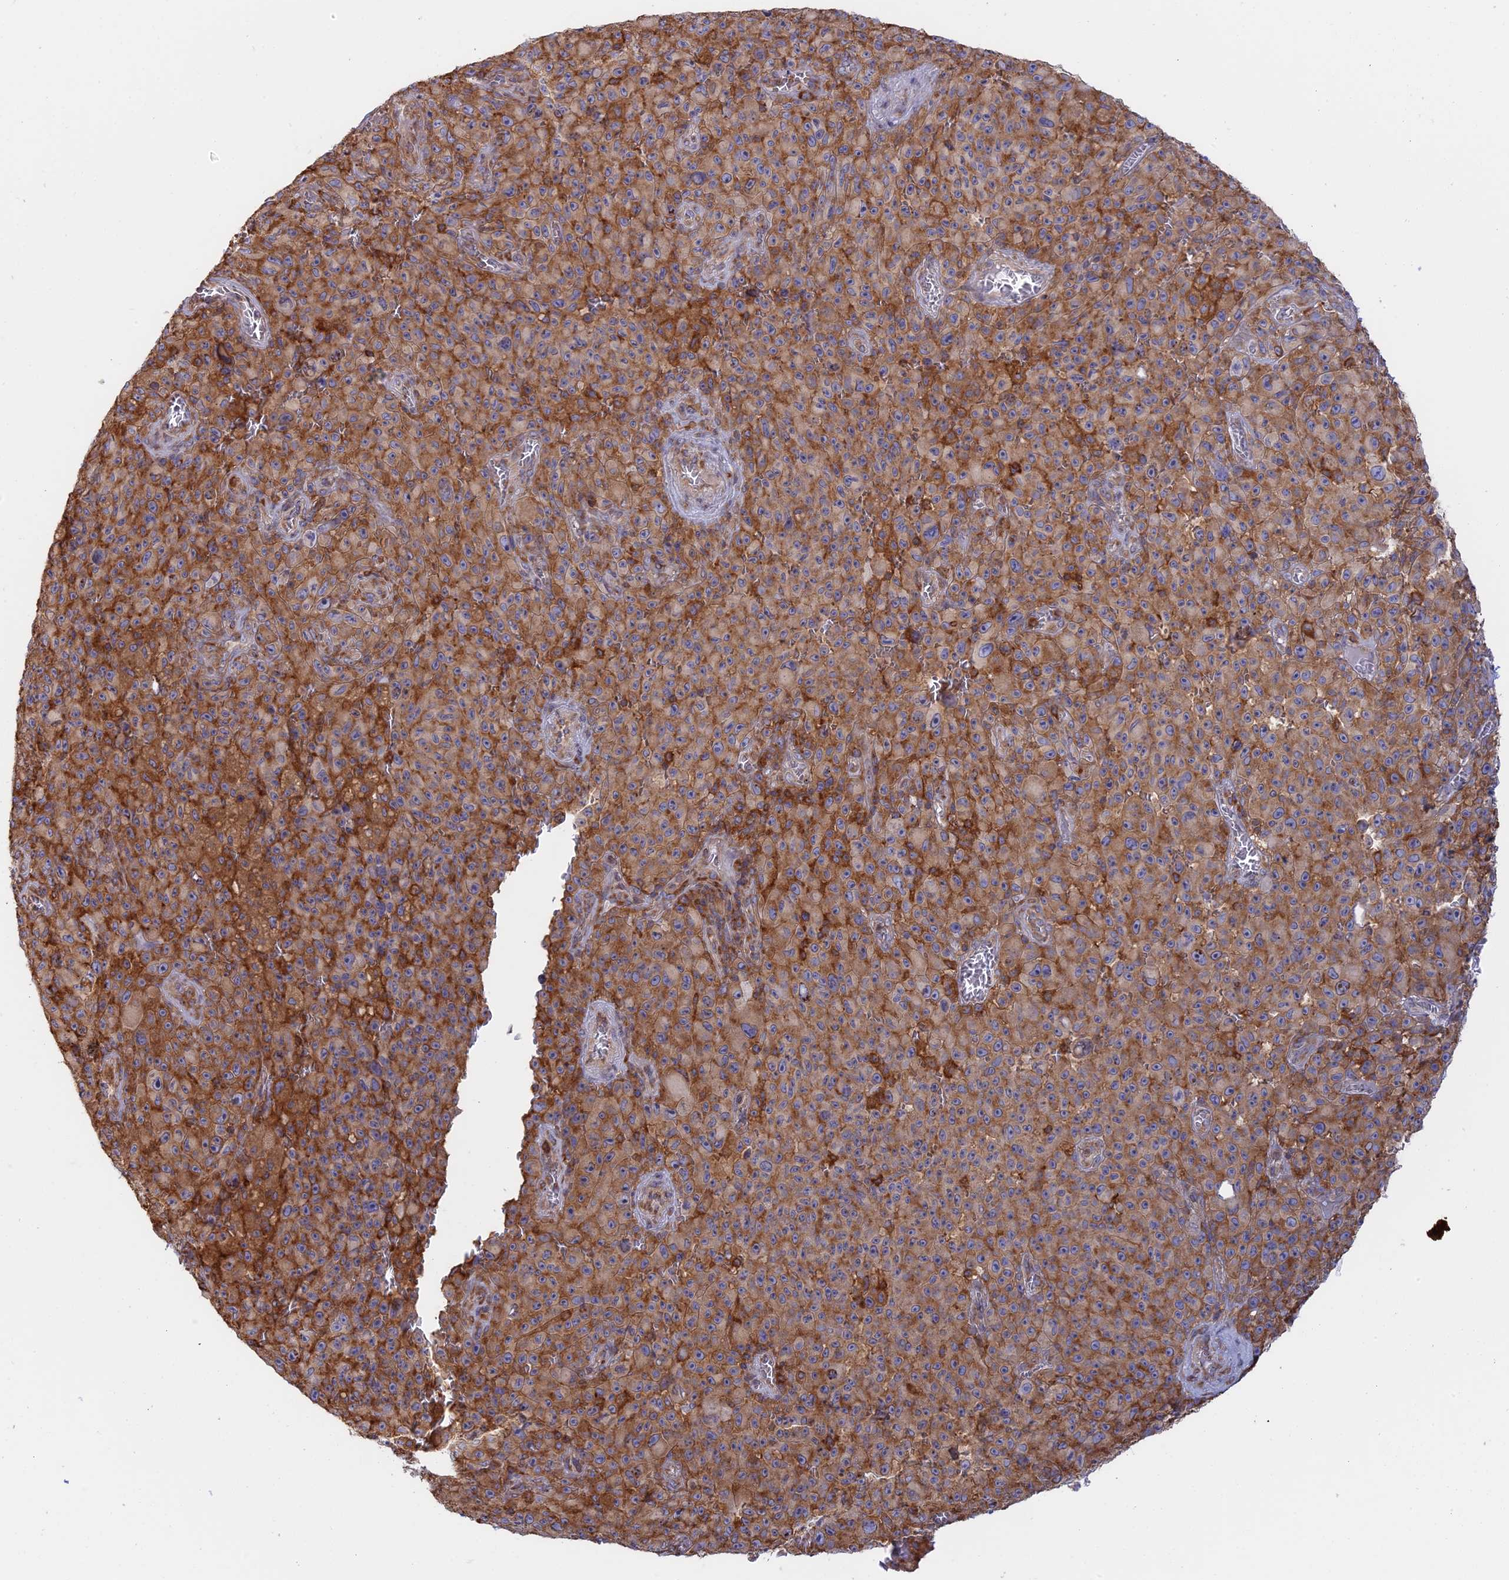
{"staining": {"intensity": "moderate", "quantity": ">75%", "location": "cytoplasmic/membranous"}, "tissue": "melanoma", "cell_type": "Tumor cells", "image_type": "cancer", "snomed": [{"axis": "morphology", "description": "Malignant melanoma, NOS"}, {"axis": "topography", "description": "Skin"}], "caption": "Malignant melanoma stained for a protein displays moderate cytoplasmic/membranous positivity in tumor cells.", "gene": "GMIP", "patient": {"sex": "female", "age": 82}}